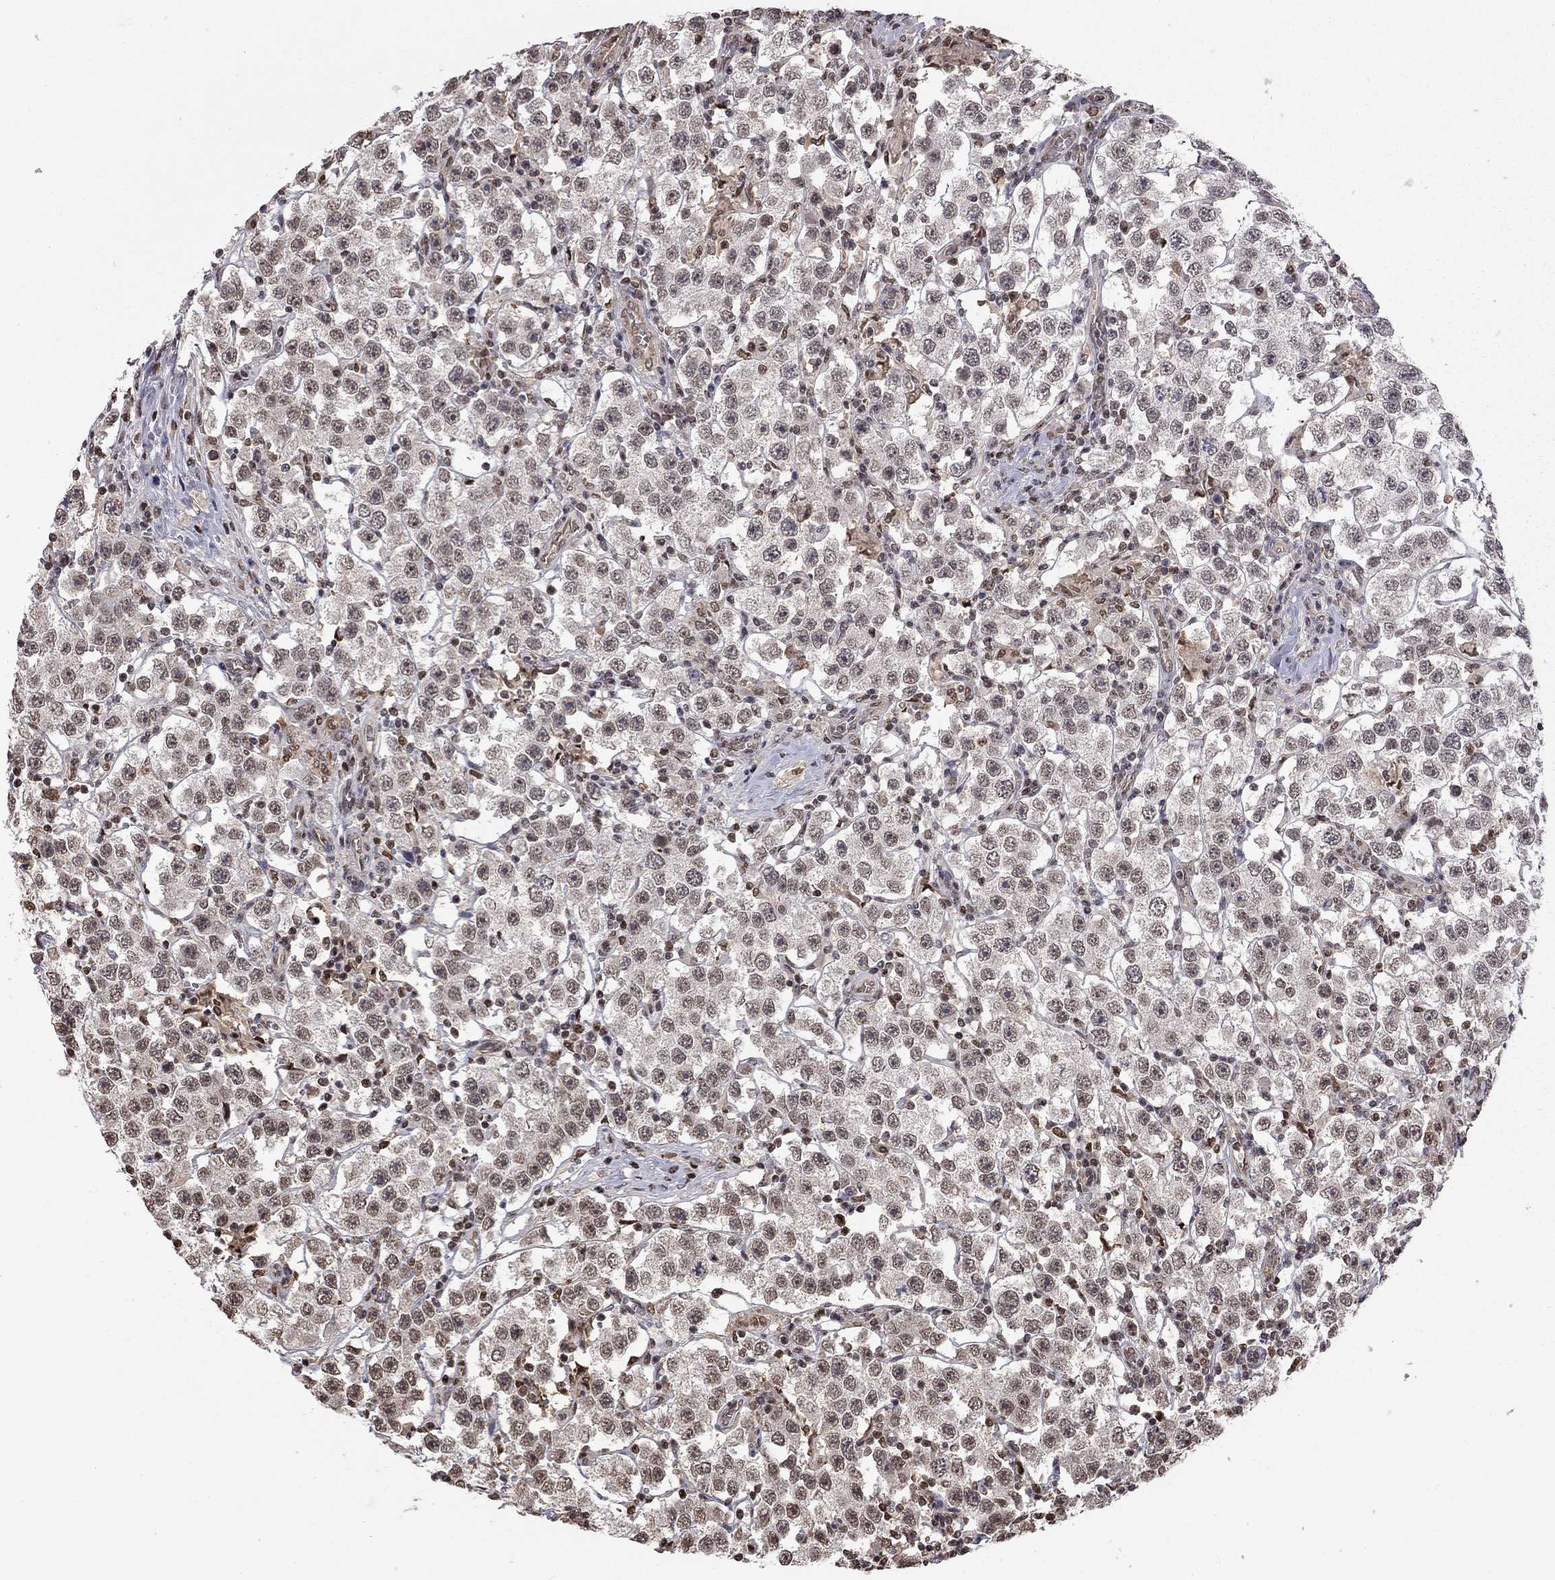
{"staining": {"intensity": "weak", "quantity": "<25%", "location": "cytoplasmic/membranous,nuclear"}, "tissue": "testis cancer", "cell_type": "Tumor cells", "image_type": "cancer", "snomed": [{"axis": "morphology", "description": "Seminoma, NOS"}, {"axis": "topography", "description": "Testis"}], "caption": "The image shows no significant expression in tumor cells of testis cancer (seminoma).", "gene": "RFWD3", "patient": {"sex": "male", "age": 37}}